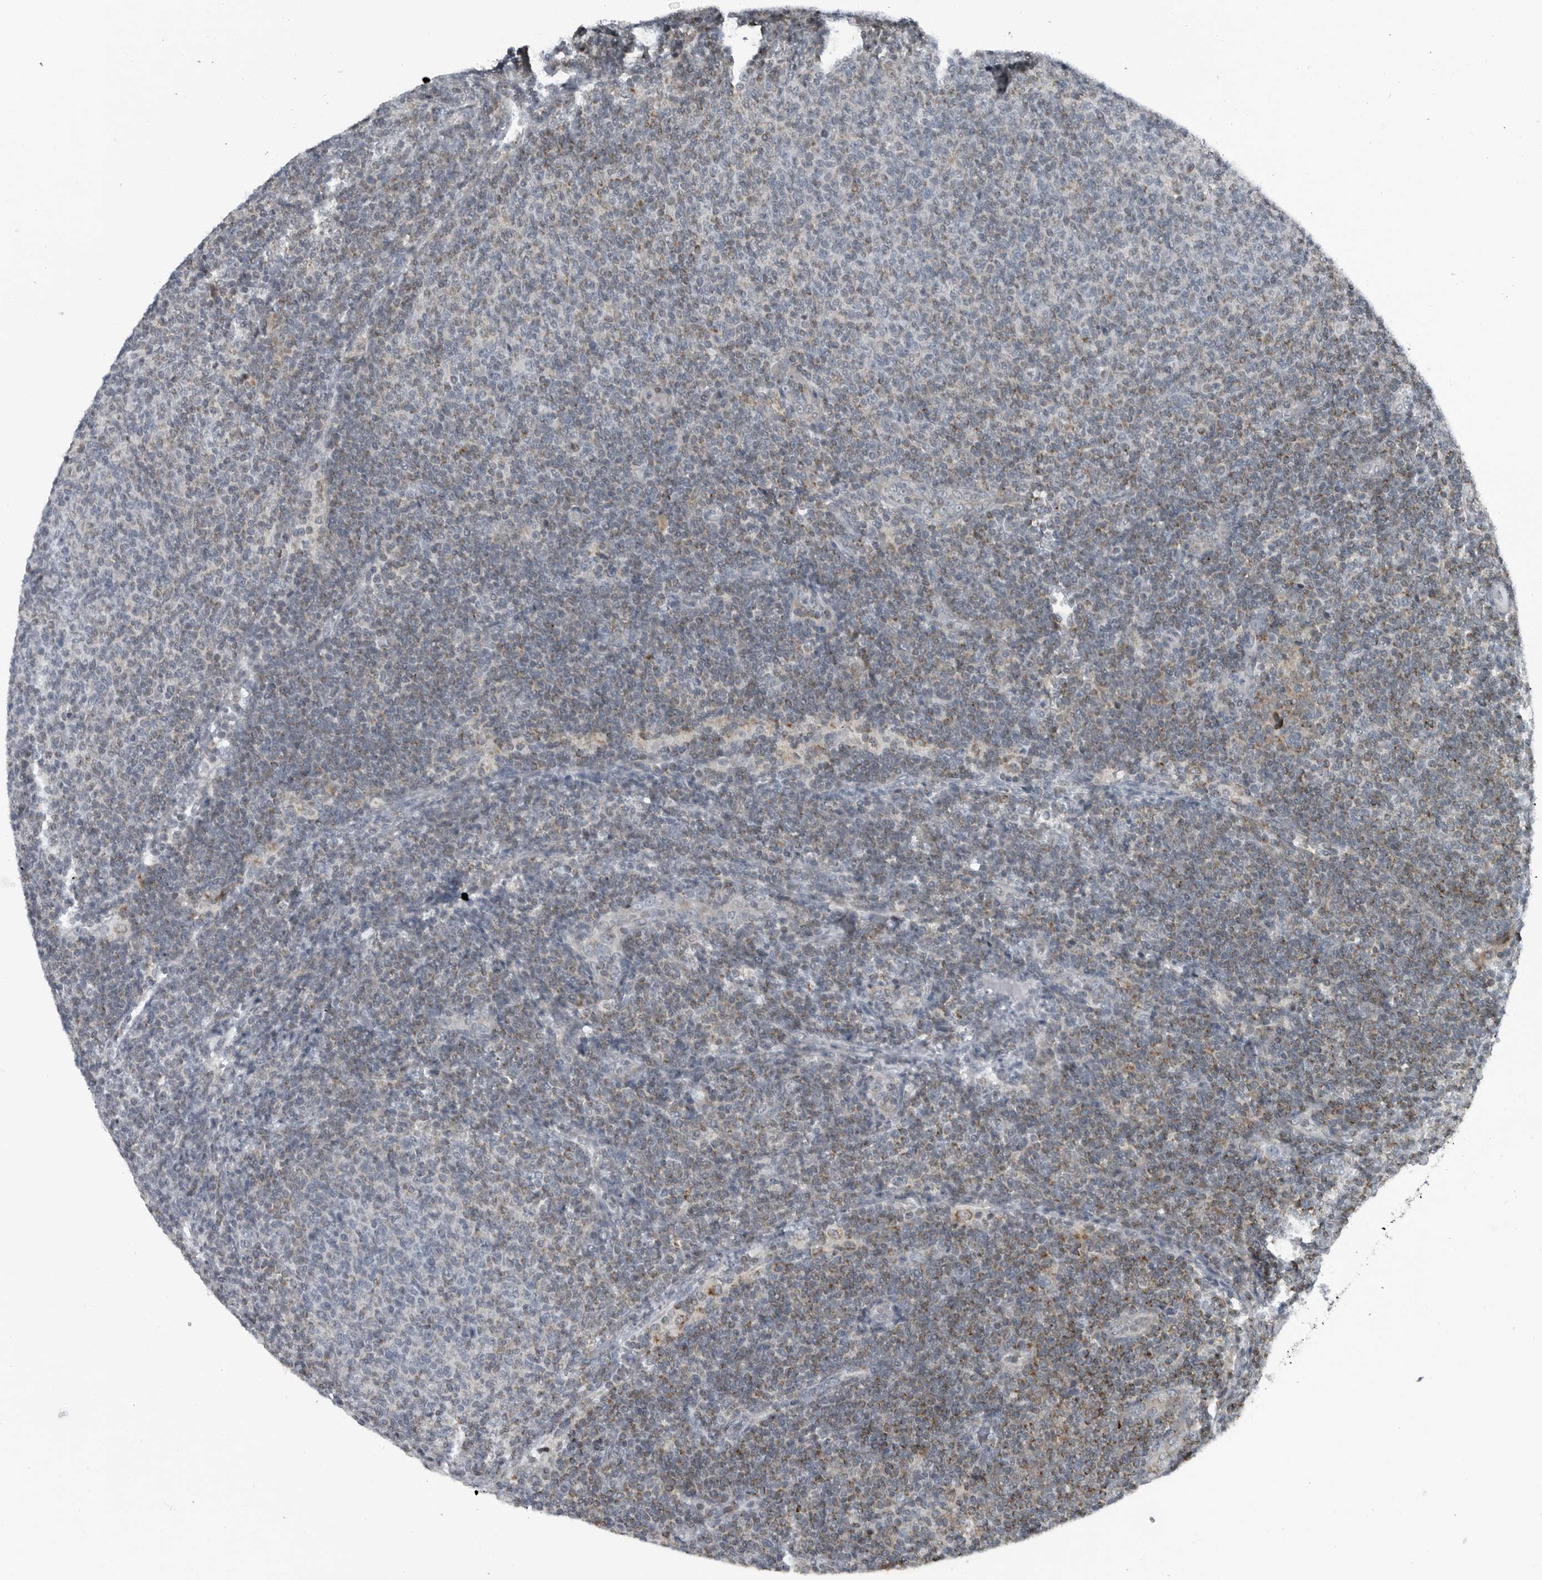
{"staining": {"intensity": "negative", "quantity": "none", "location": "none"}, "tissue": "lymphoma", "cell_type": "Tumor cells", "image_type": "cancer", "snomed": [{"axis": "morphology", "description": "Malignant lymphoma, non-Hodgkin's type, Low grade"}, {"axis": "topography", "description": "Lymph node"}], "caption": "Tumor cells show no significant protein staining in lymphoma. Nuclei are stained in blue.", "gene": "GAK", "patient": {"sex": "male", "age": 66}}